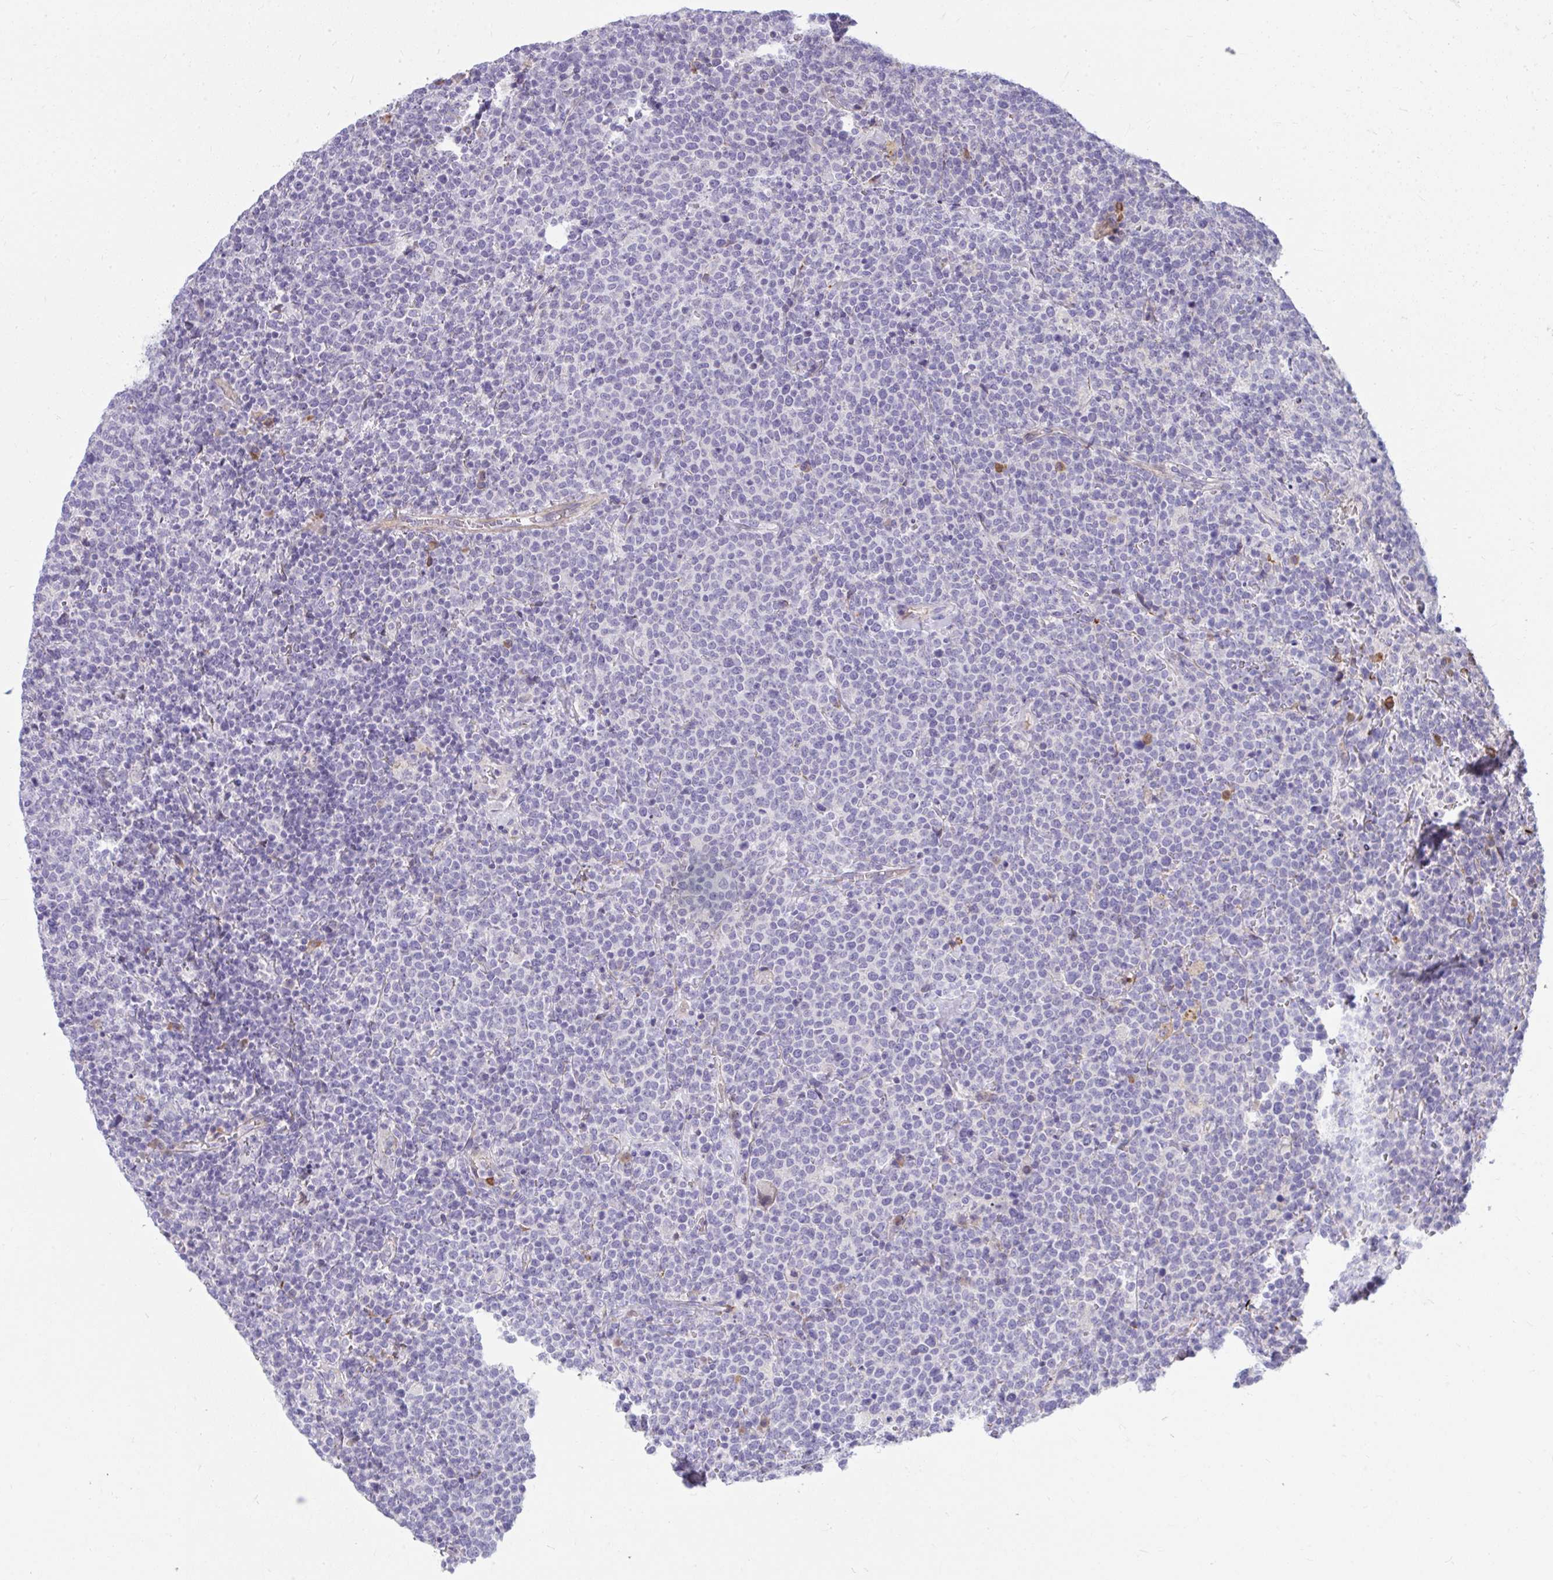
{"staining": {"intensity": "negative", "quantity": "none", "location": "none"}, "tissue": "lymphoma", "cell_type": "Tumor cells", "image_type": "cancer", "snomed": [{"axis": "morphology", "description": "Malignant lymphoma, non-Hodgkin's type, High grade"}, {"axis": "topography", "description": "Lymph node"}], "caption": "An immunohistochemistry photomicrograph of malignant lymphoma, non-Hodgkin's type (high-grade) is shown. There is no staining in tumor cells of malignant lymphoma, non-Hodgkin's type (high-grade).", "gene": "PIGZ", "patient": {"sex": "male", "age": 61}}